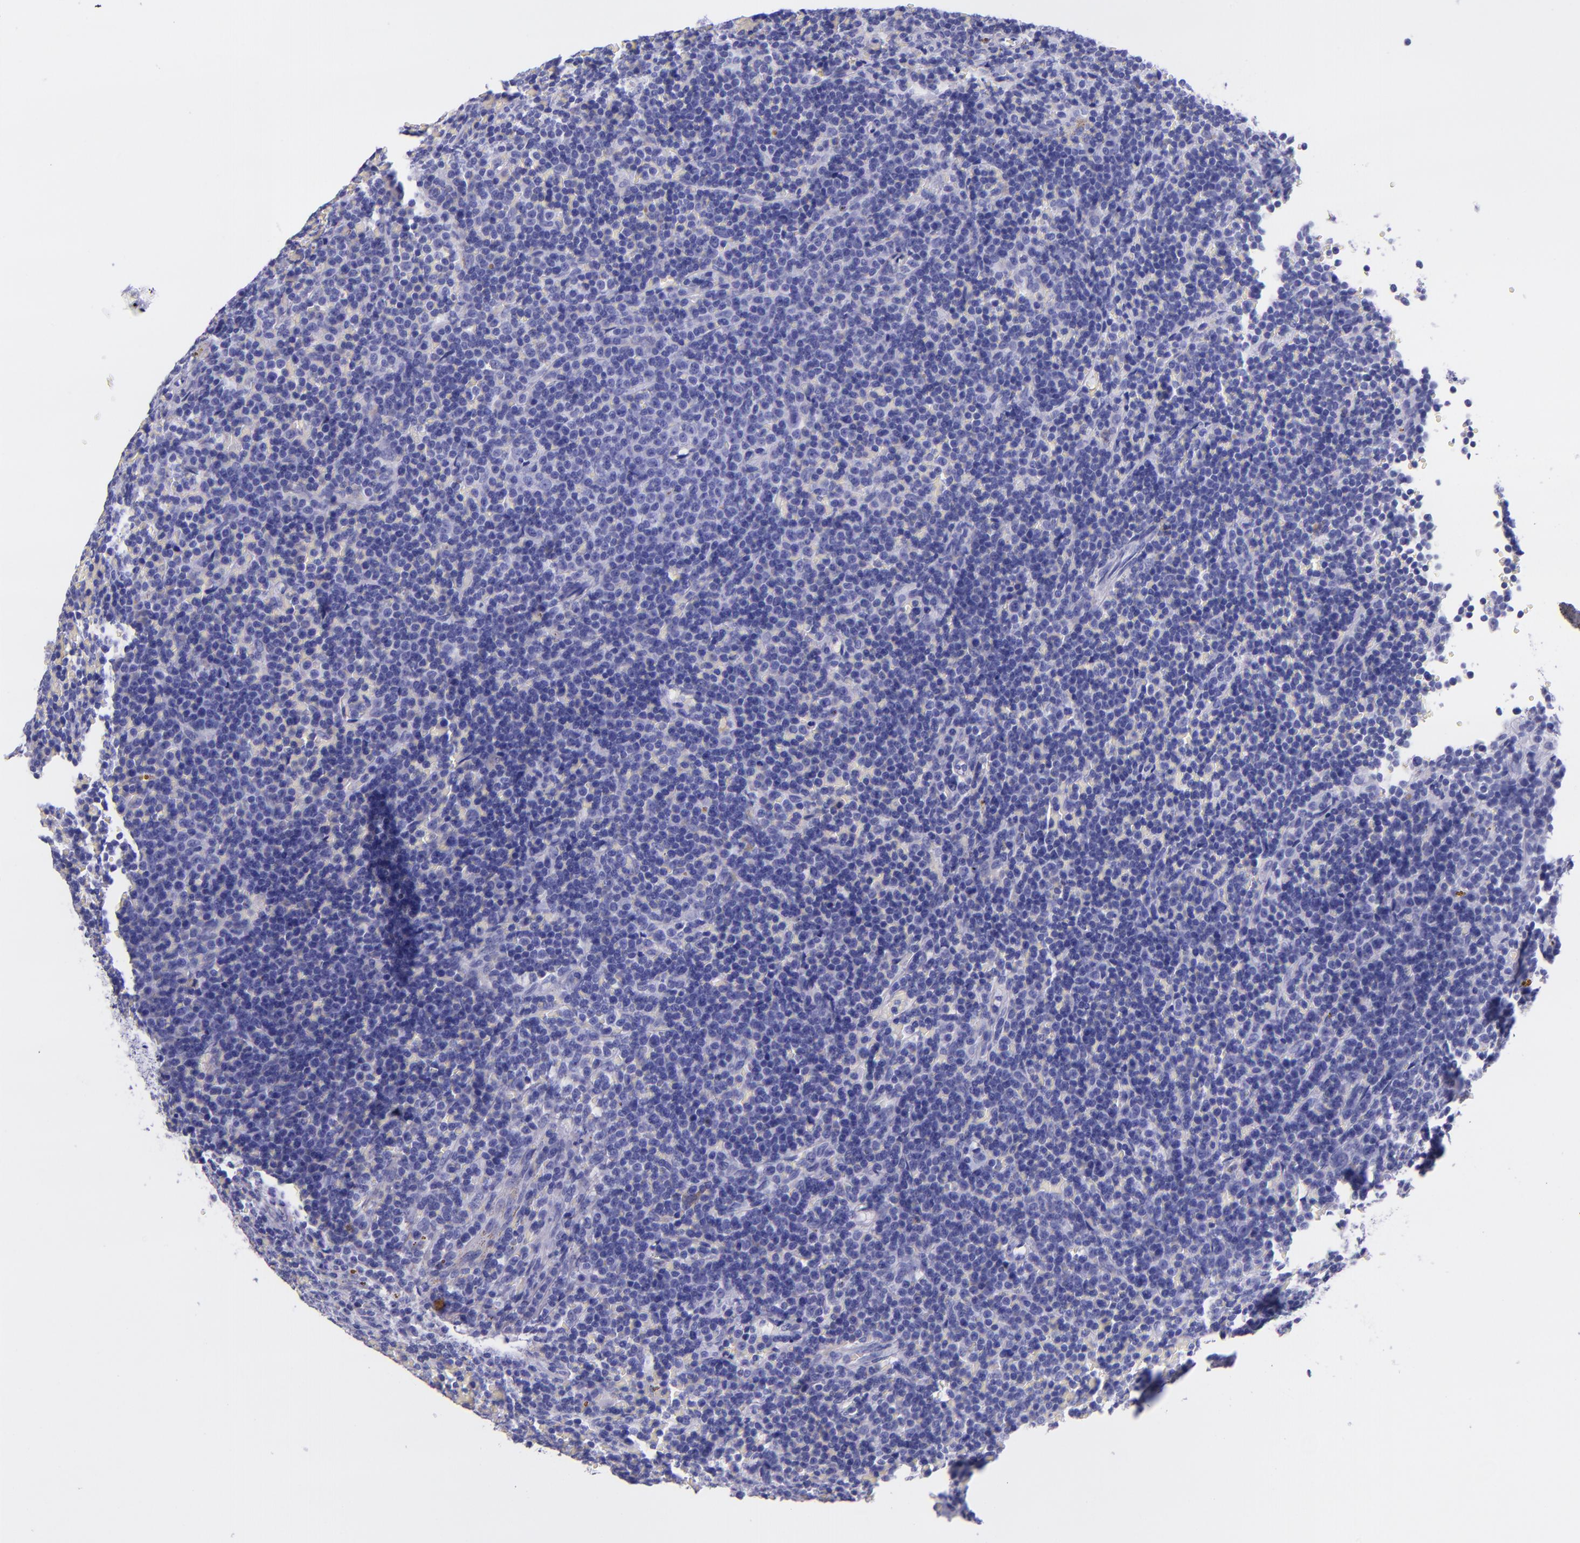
{"staining": {"intensity": "negative", "quantity": "none", "location": "none"}, "tissue": "lymphoma", "cell_type": "Tumor cells", "image_type": "cancer", "snomed": [{"axis": "morphology", "description": "Malignant lymphoma, non-Hodgkin's type, Low grade"}, {"axis": "topography", "description": "Spleen"}], "caption": "This is an immunohistochemistry micrograph of malignant lymphoma, non-Hodgkin's type (low-grade). There is no staining in tumor cells.", "gene": "SLPI", "patient": {"sex": "male", "age": 80}}